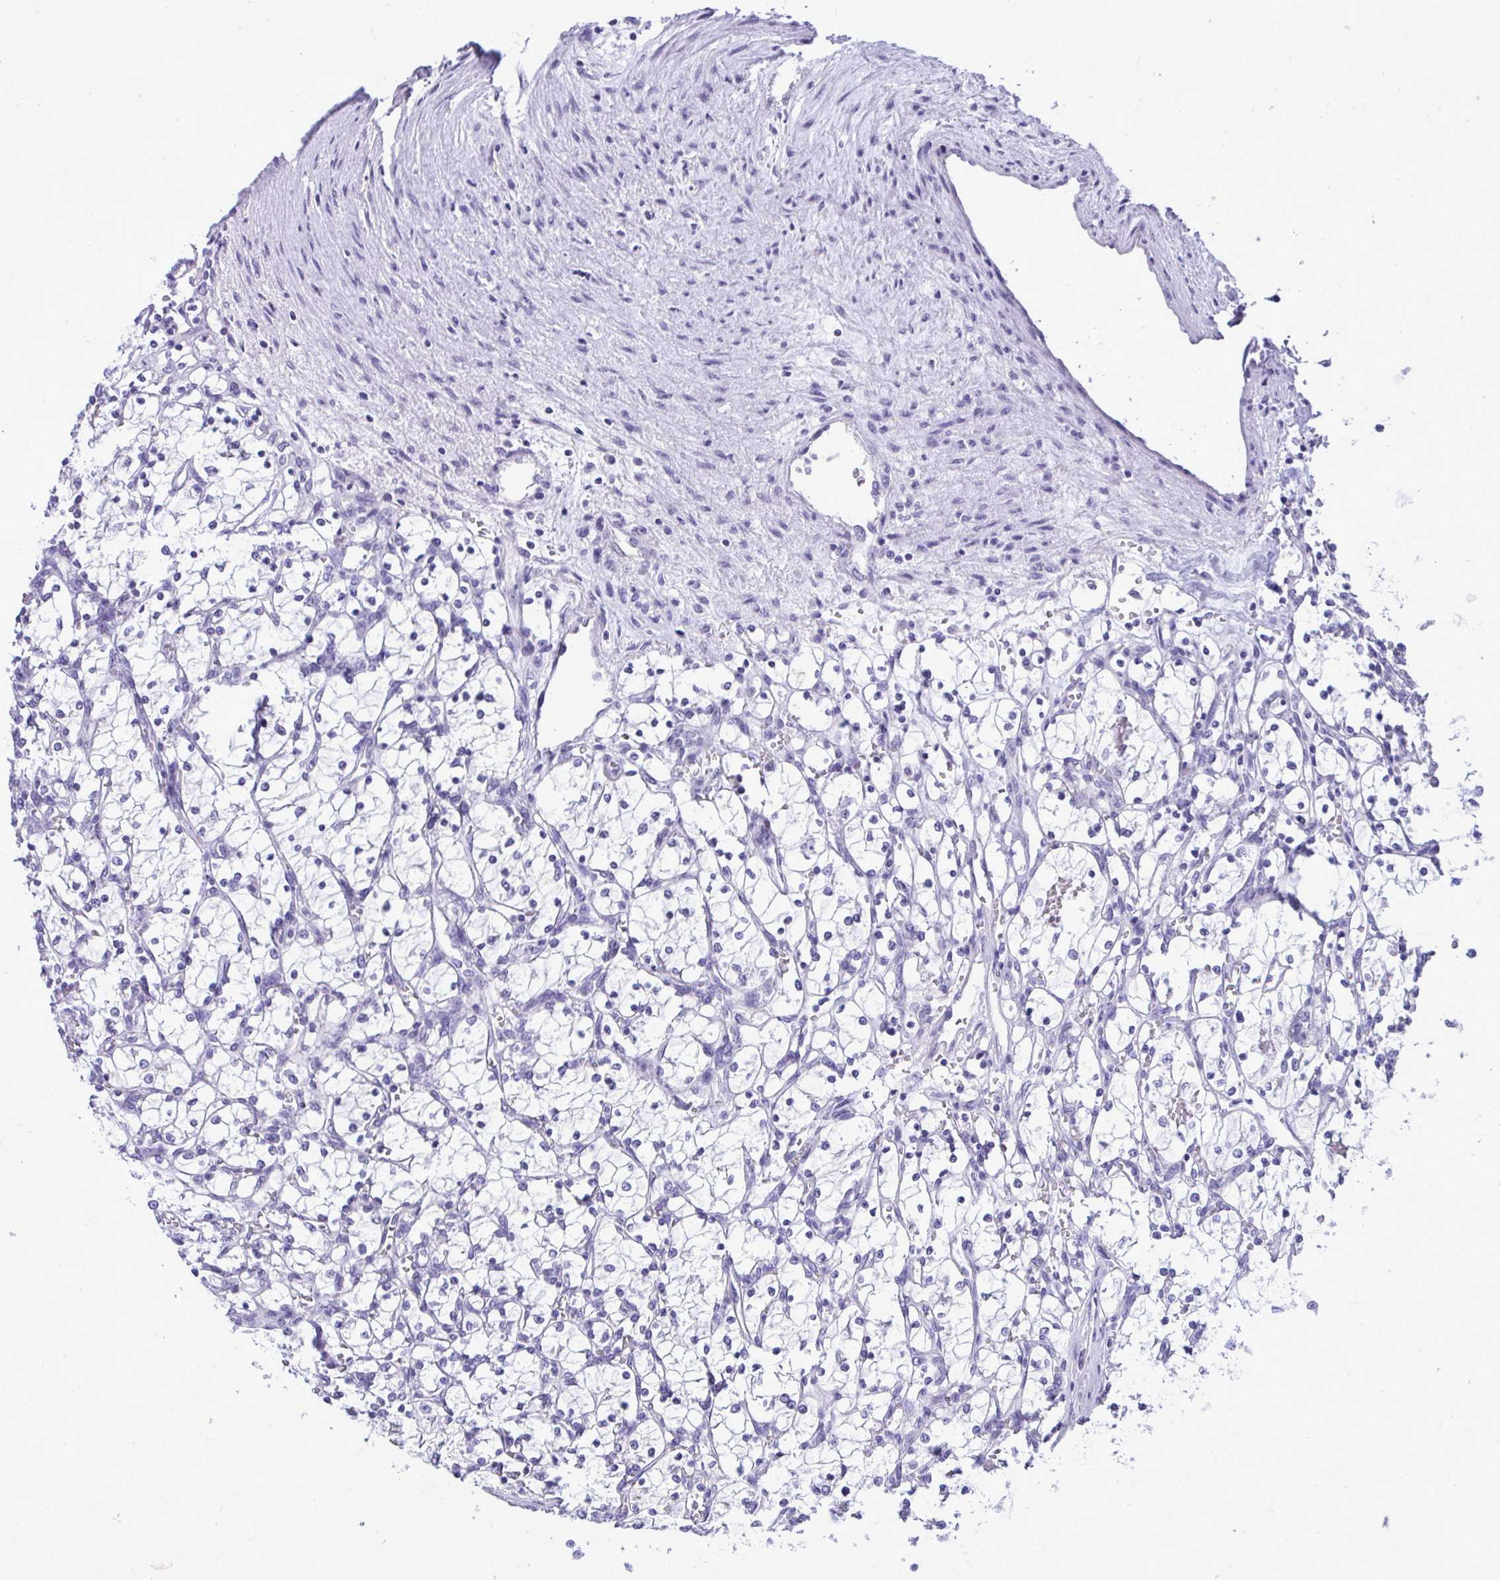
{"staining": {"intensity": "negative", "quantity": "none", "location": "none"}, "tissue": "renal cancer", "cell_type": "Tumor cells", "image_type": "cancer", "snomed": [{"axis": "morphology", "description": "Adenocarcinoma, NOS"}, {"axis": "topography", "description": "Kidney"}], "caption": "Micrograph shows no significant protein positivity in tumor cells of renal cancer (adenocarcinoma). The staining is performed using DAB (3,3'-diaminobenzidine) brown chromogen with nuclei counter-stained in using hematoxylin.", "gene": "PRM2", "patient": {"sex": "female", "age": 69}}